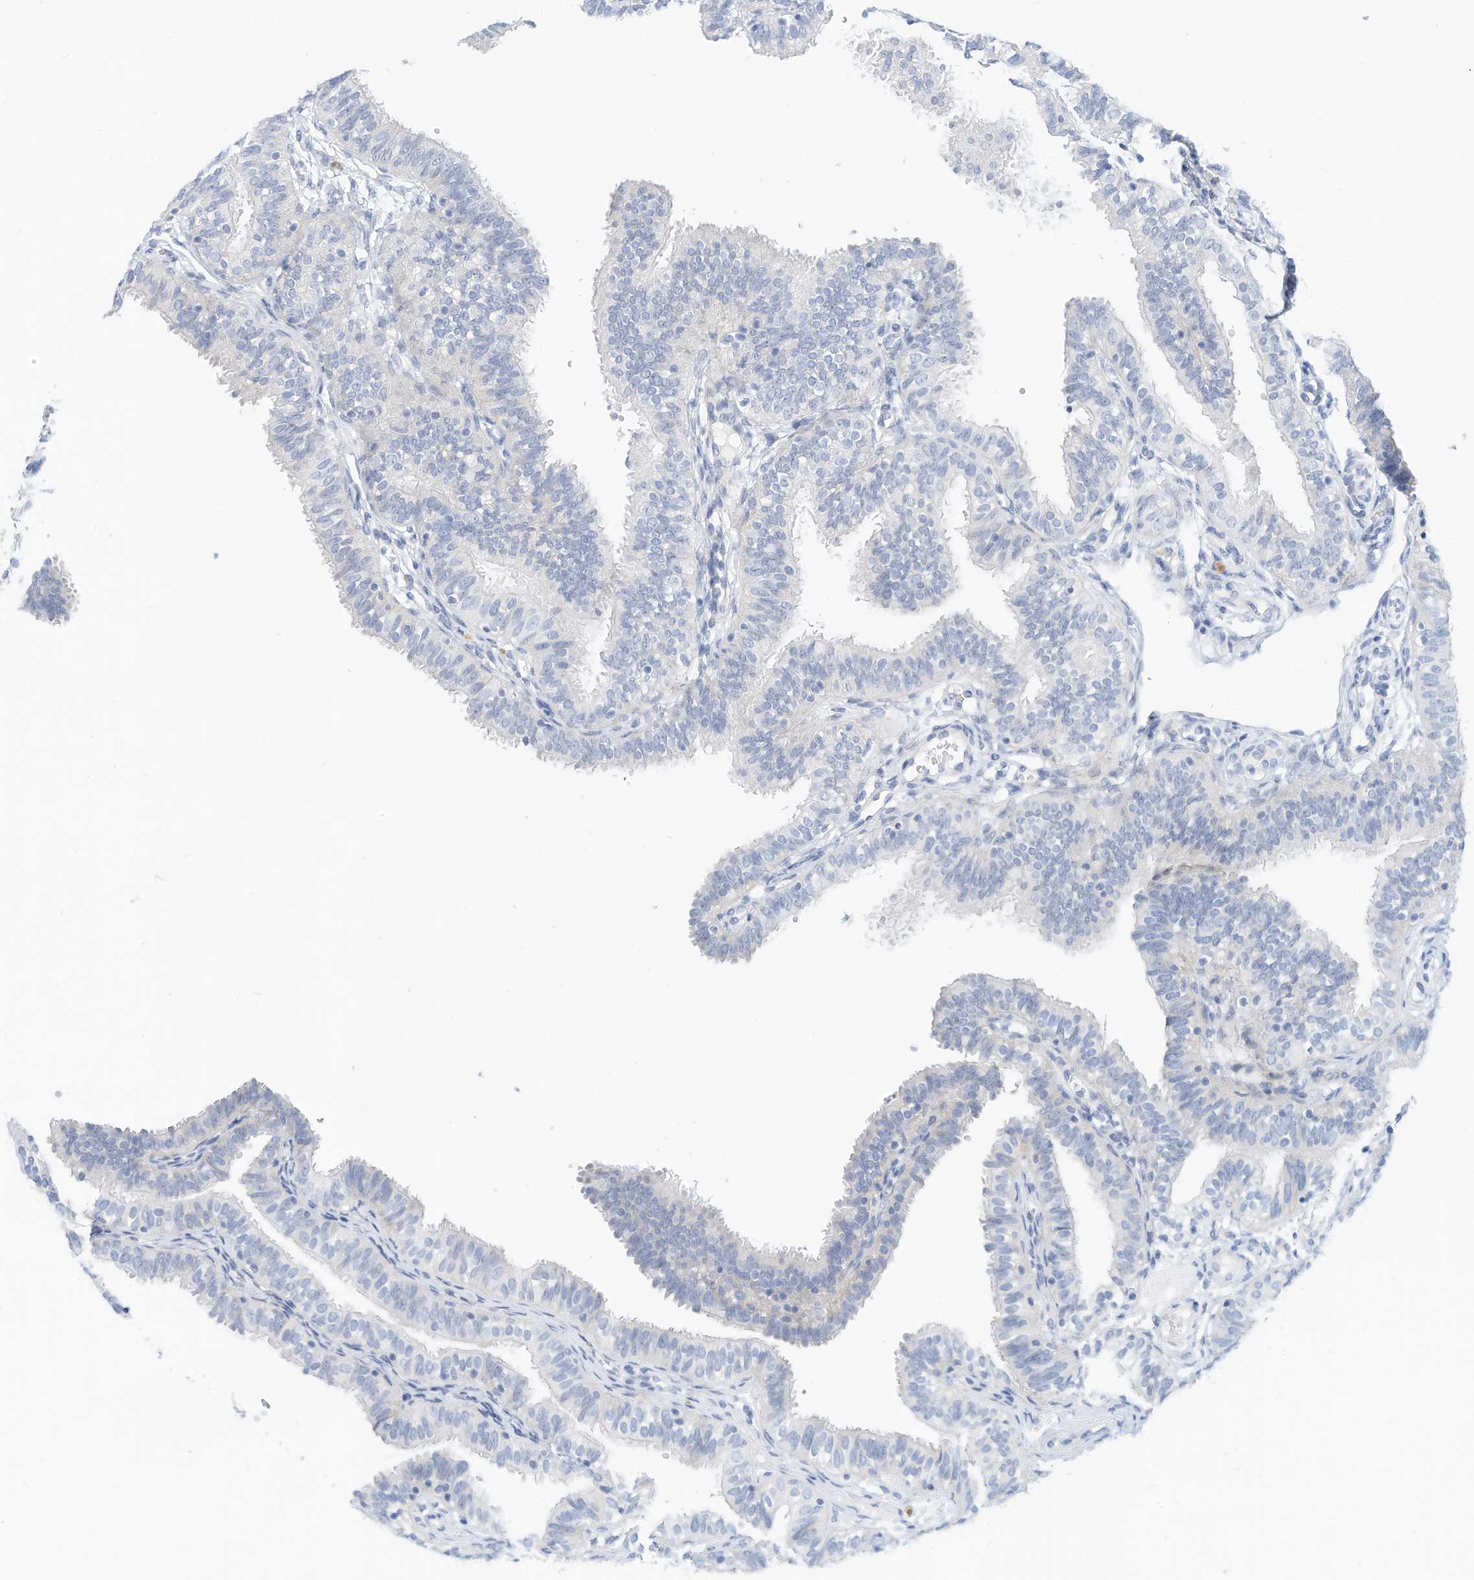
{"staining": {"intensity": "negative", "quantity": "none", "location": "none"}, "tissue": "fallopian tube", "cell_type": "Glandular cells", "image_type": "normal", "snomed": [{"axis": "morphology", "description": "Normal tissue, NOS"}, {"axis": "topography", "description": "Fallopian tube"}], "caption": "Immunohistochemistry (IHC) of unremarkable human fallopian tube demonstrates no staining in glandular cells. (Immunohistochemistry, brightfield microscopy, high magnification).", "gene": "SPOCD1", "patient": {"sex": "female", "age": 35}}